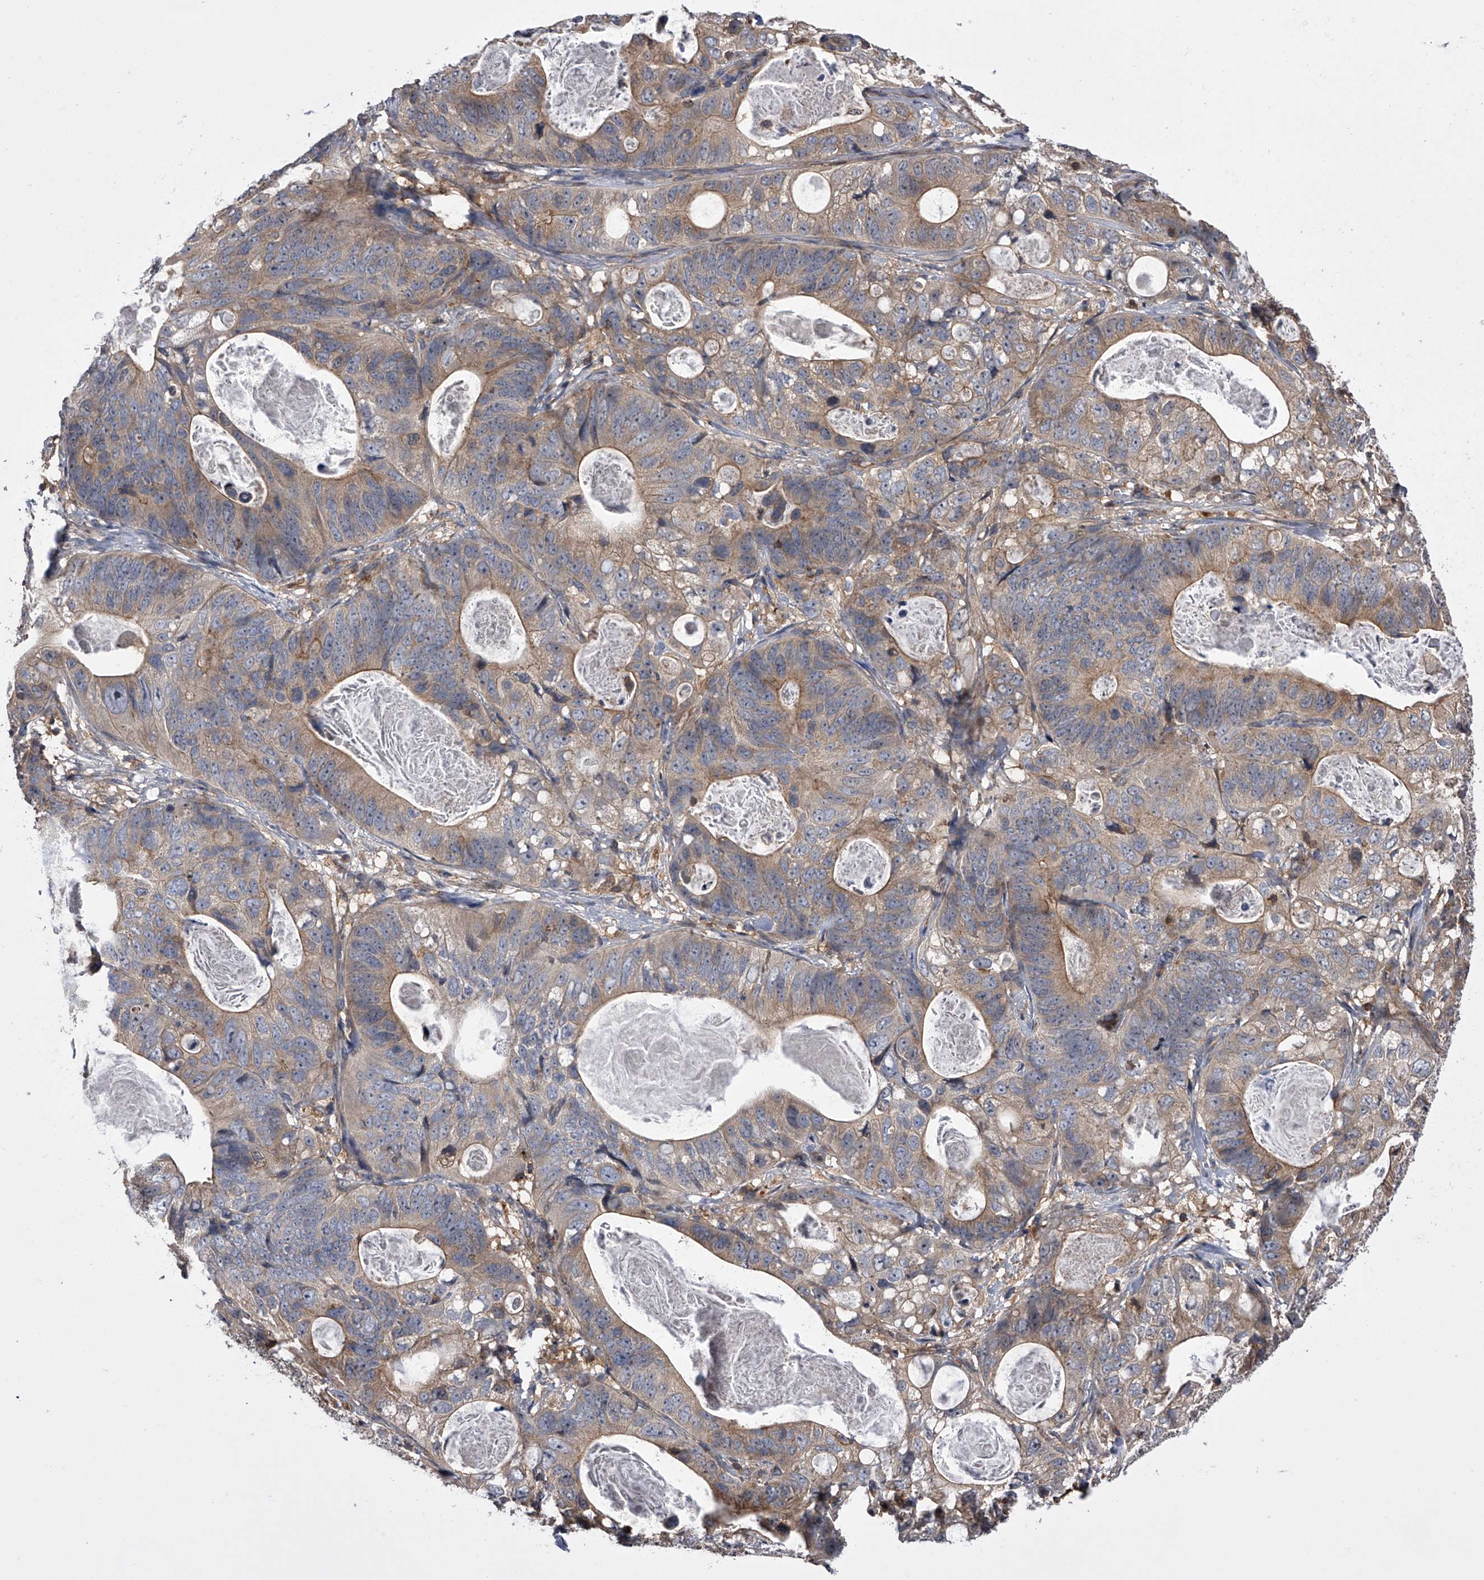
{"staining": {"intensity": "moderate", "quantity": "25%-75%", "location": "cytoplasmic/membranous"}, "tissue": "stomach cancer", "cell_type": "Tumor cells", "image_type": "cancer", "snomed": [{"axis": "morphology", "description": "Normal tissue, NOS"}, {"axis": "morphology", "description": "Adenocarcinoma, NOS"}, {"axis": "topography", "description": "Stomach"}], "caption": "Immunohistochemical staining of stomach cancer exhibits moderate cytoplasmic/membranous protein expression in about 25%-75% of tumor cells.", "gene": "PAN3", "patient": {"sex": "female", "age": 89}}